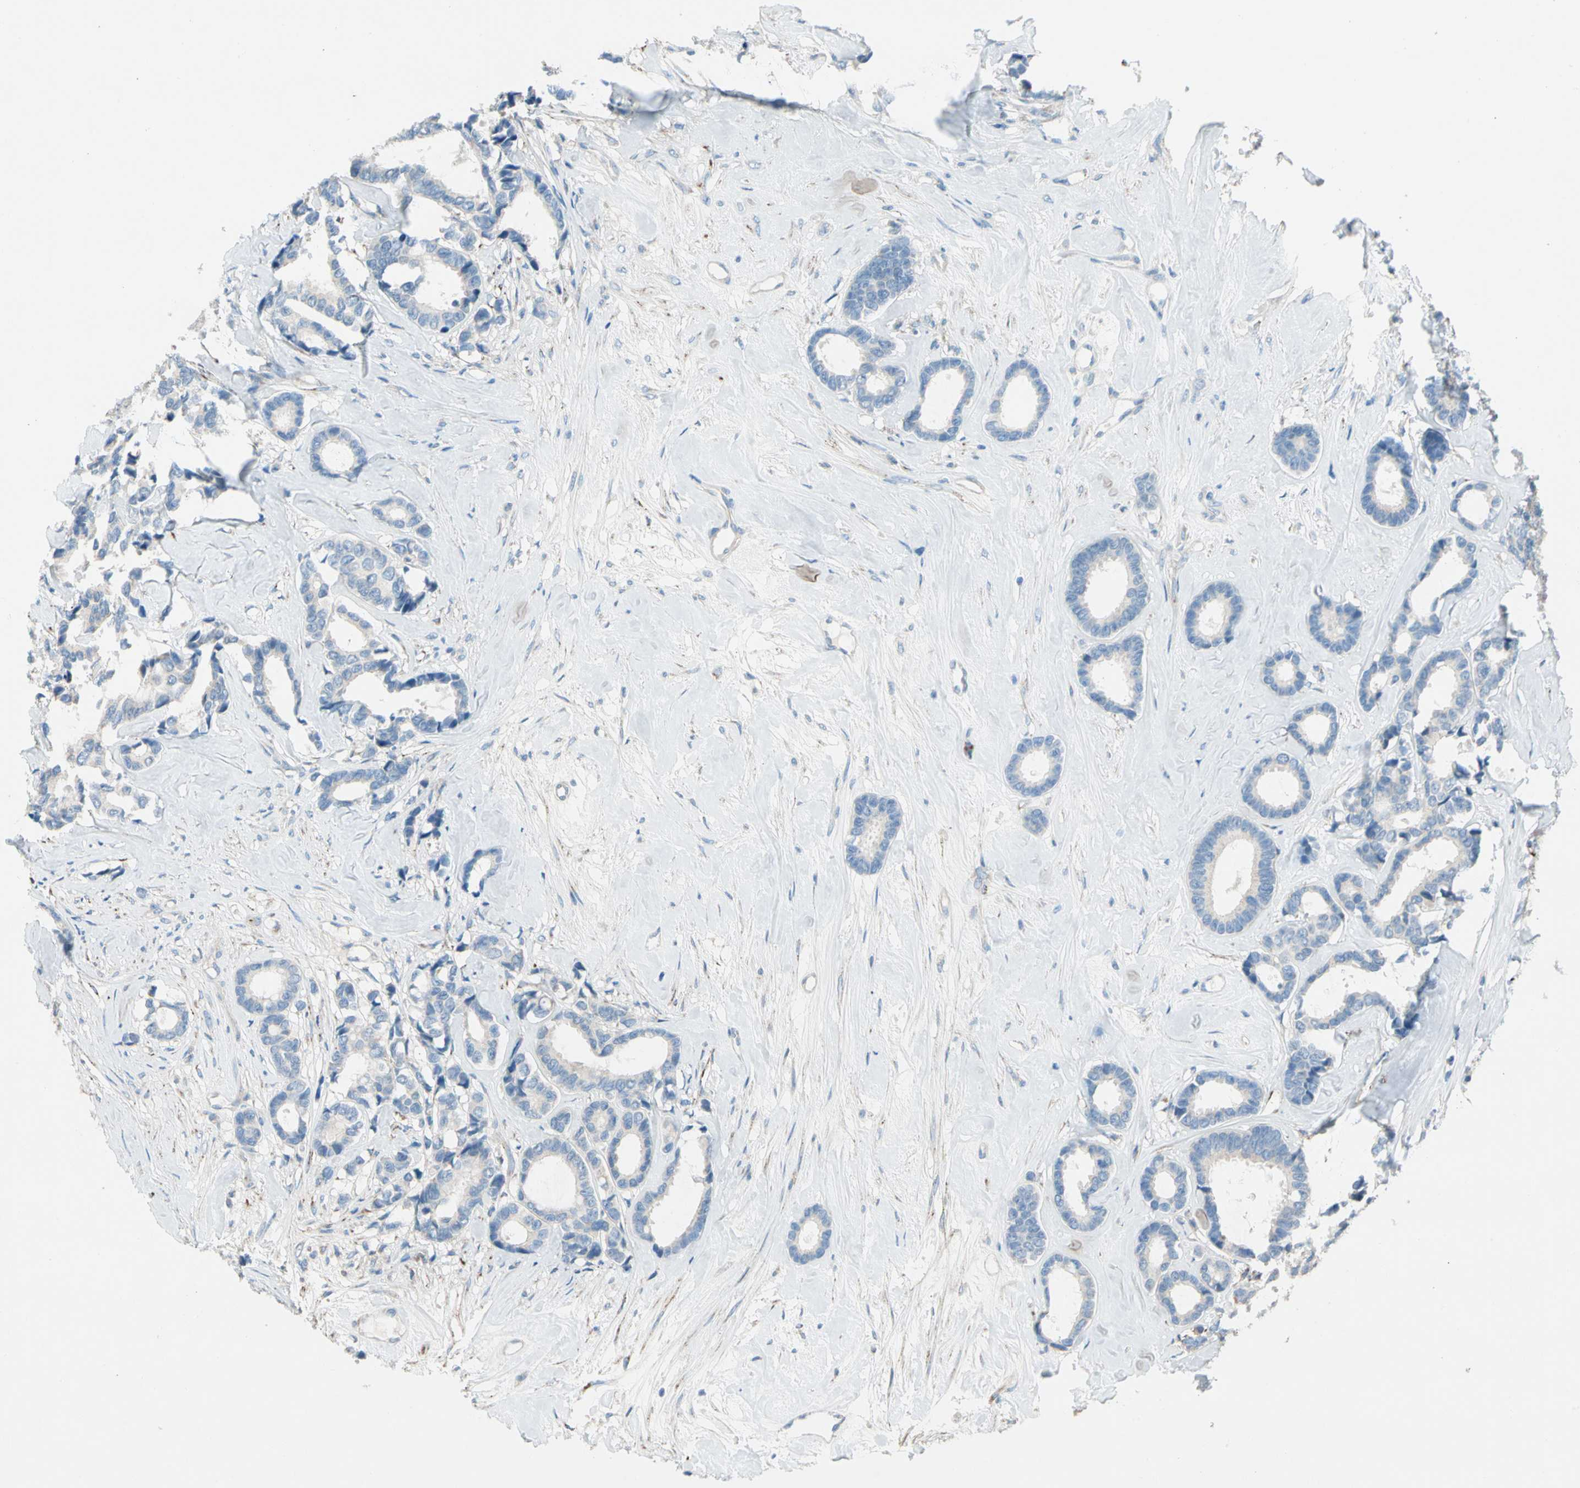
{"staining": {"intensity": "weak", "quantity": ">75%", "location": "cytoplasmic/membranous"}, "tissue": "breast cancer", "cell_type": "Tumor cells", "image_type": "cancer", "snomed": [{"axis": "morphology", "description": "Duct carcinoma"}, {"axis": "topography", "description": "Breast"}], "caption": "A high-resolution photomicrograph shows immunohistochemistry staining of intraductal carcinoma (breast), which shows weak cytoplasmic/membranous expression in approximately >75% of tumor cells. (Brightfield microscopy of DAB IHC at high magnification).", "gene": "LY6G6F", "patient": {"sex": "female", "age": 87}}